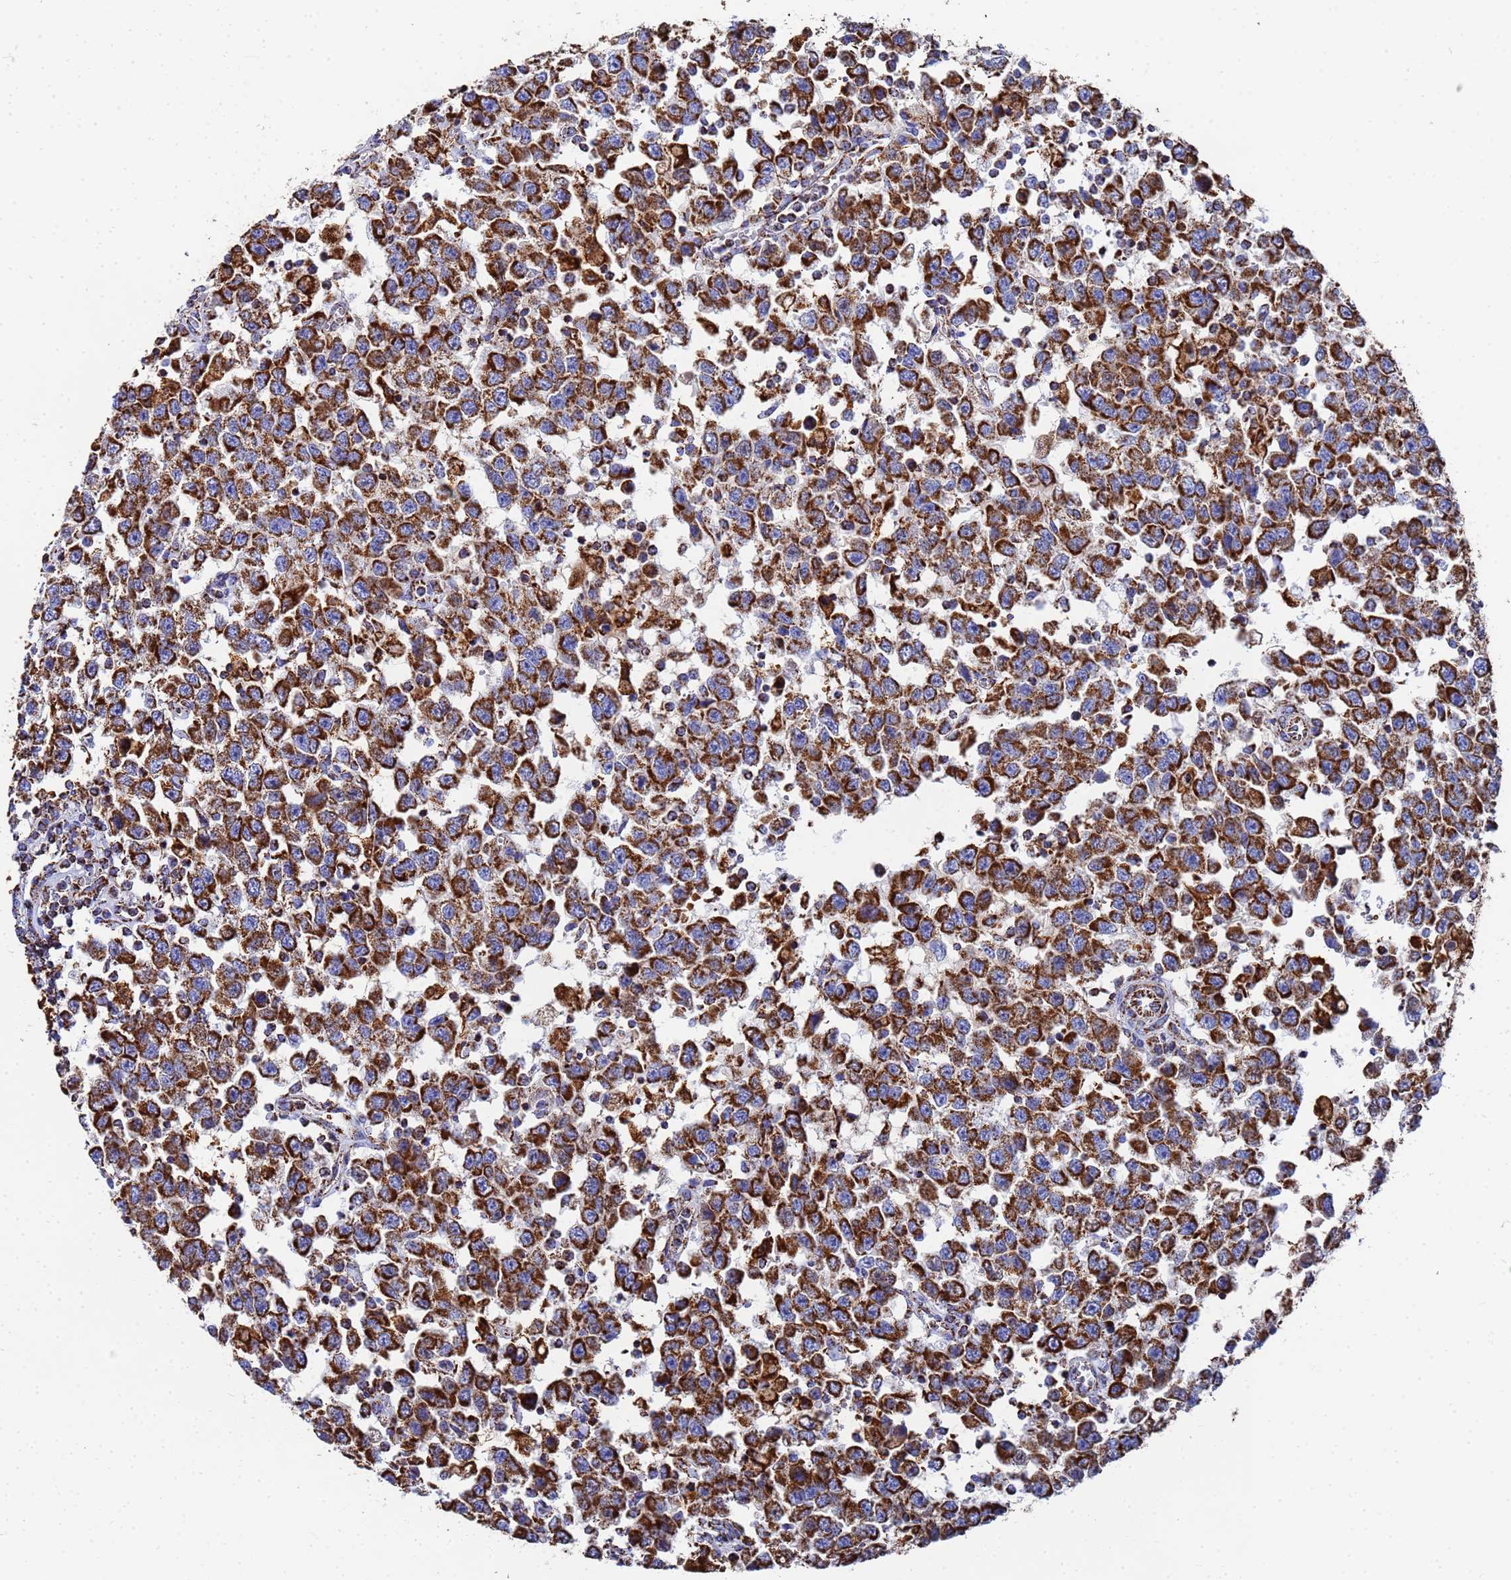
{"staining": {"intensity": "strong", "quantity": ">75%", "location": "cytoplasmic/membranous"}, "tissue": "testis cancer", "cell_type": "Tumor cells", "image_type": "cancer", "snomed": [{"axis": "morphology", "description": "Seminoma, NOS"}, {"axis": "topography", "description": "Testis"}], "caption": "Strong cytoplasmic/membranous protein staining is appreciated in approximately >75% of tumor cells in testis cancer (seminoma). The staining was performed using DAB, with brown indicating positive protein expression. Nuclei are stained blue with hematoxylin.", "gene": "GLUD1", "patient": {"sex": "male", "age": 41}}